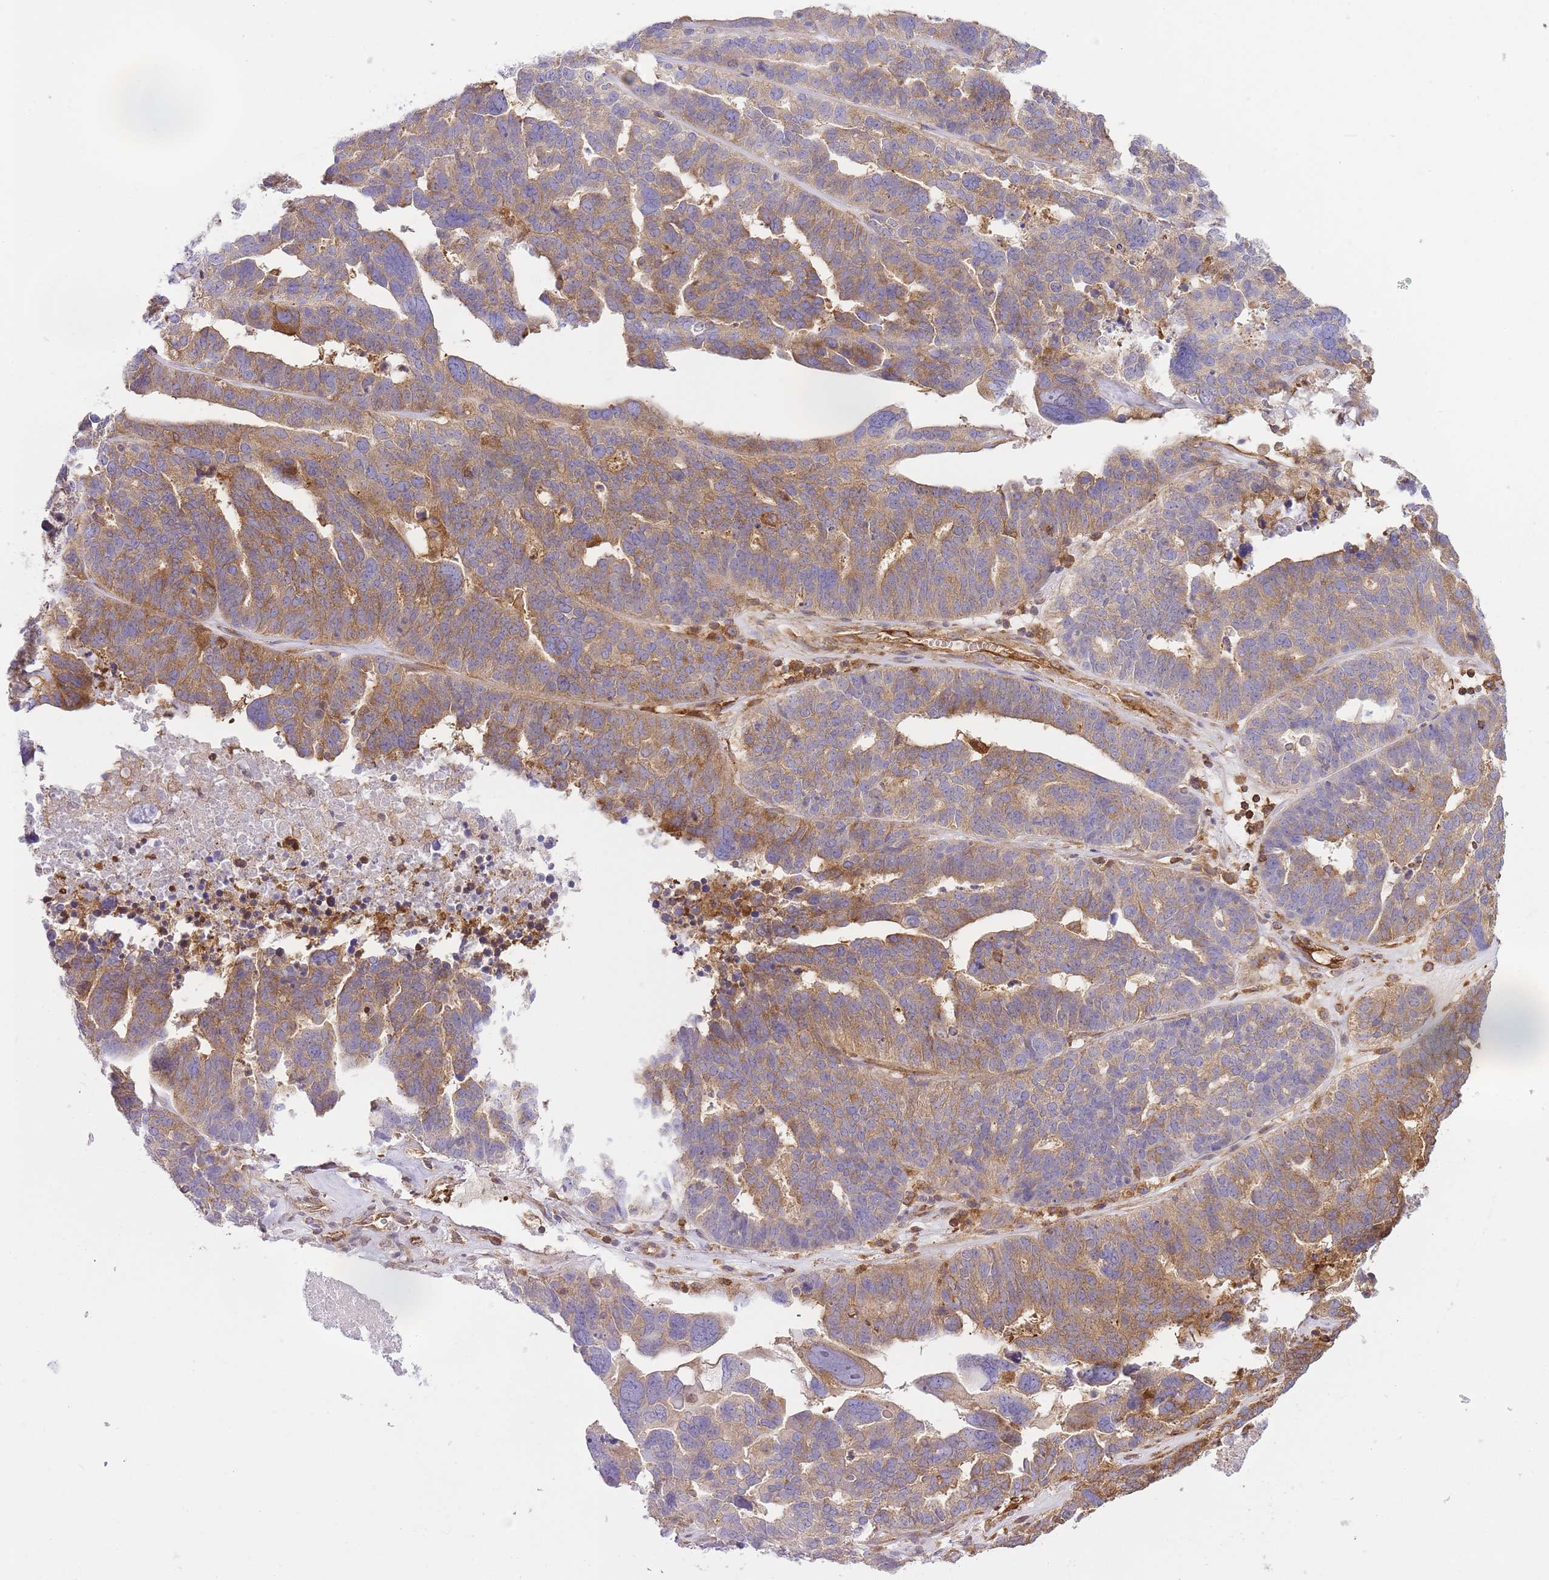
{"staining": {"intensity": "moderate", "quantity": ">75%", "location": "cytoplasmic/membranous"}, "tissue": "ovarian cancer", "cell_type": "Tumor cells", "image_type": "cancer", "snomed": [{"axis": "morphology", "description": "Cystadenocarcinoma, serous, NOS"}, {"axis": "topography", "description": "Ovary"}], "caption": "Brown immunohistochemical staining in ovarian serous cystadenocarcinoma exhibits moderate cytoplasmic/membranous expression in about >75% of tumor cells.", "gene": "MSN", "patient": {"sex": "female", "age": 59}}